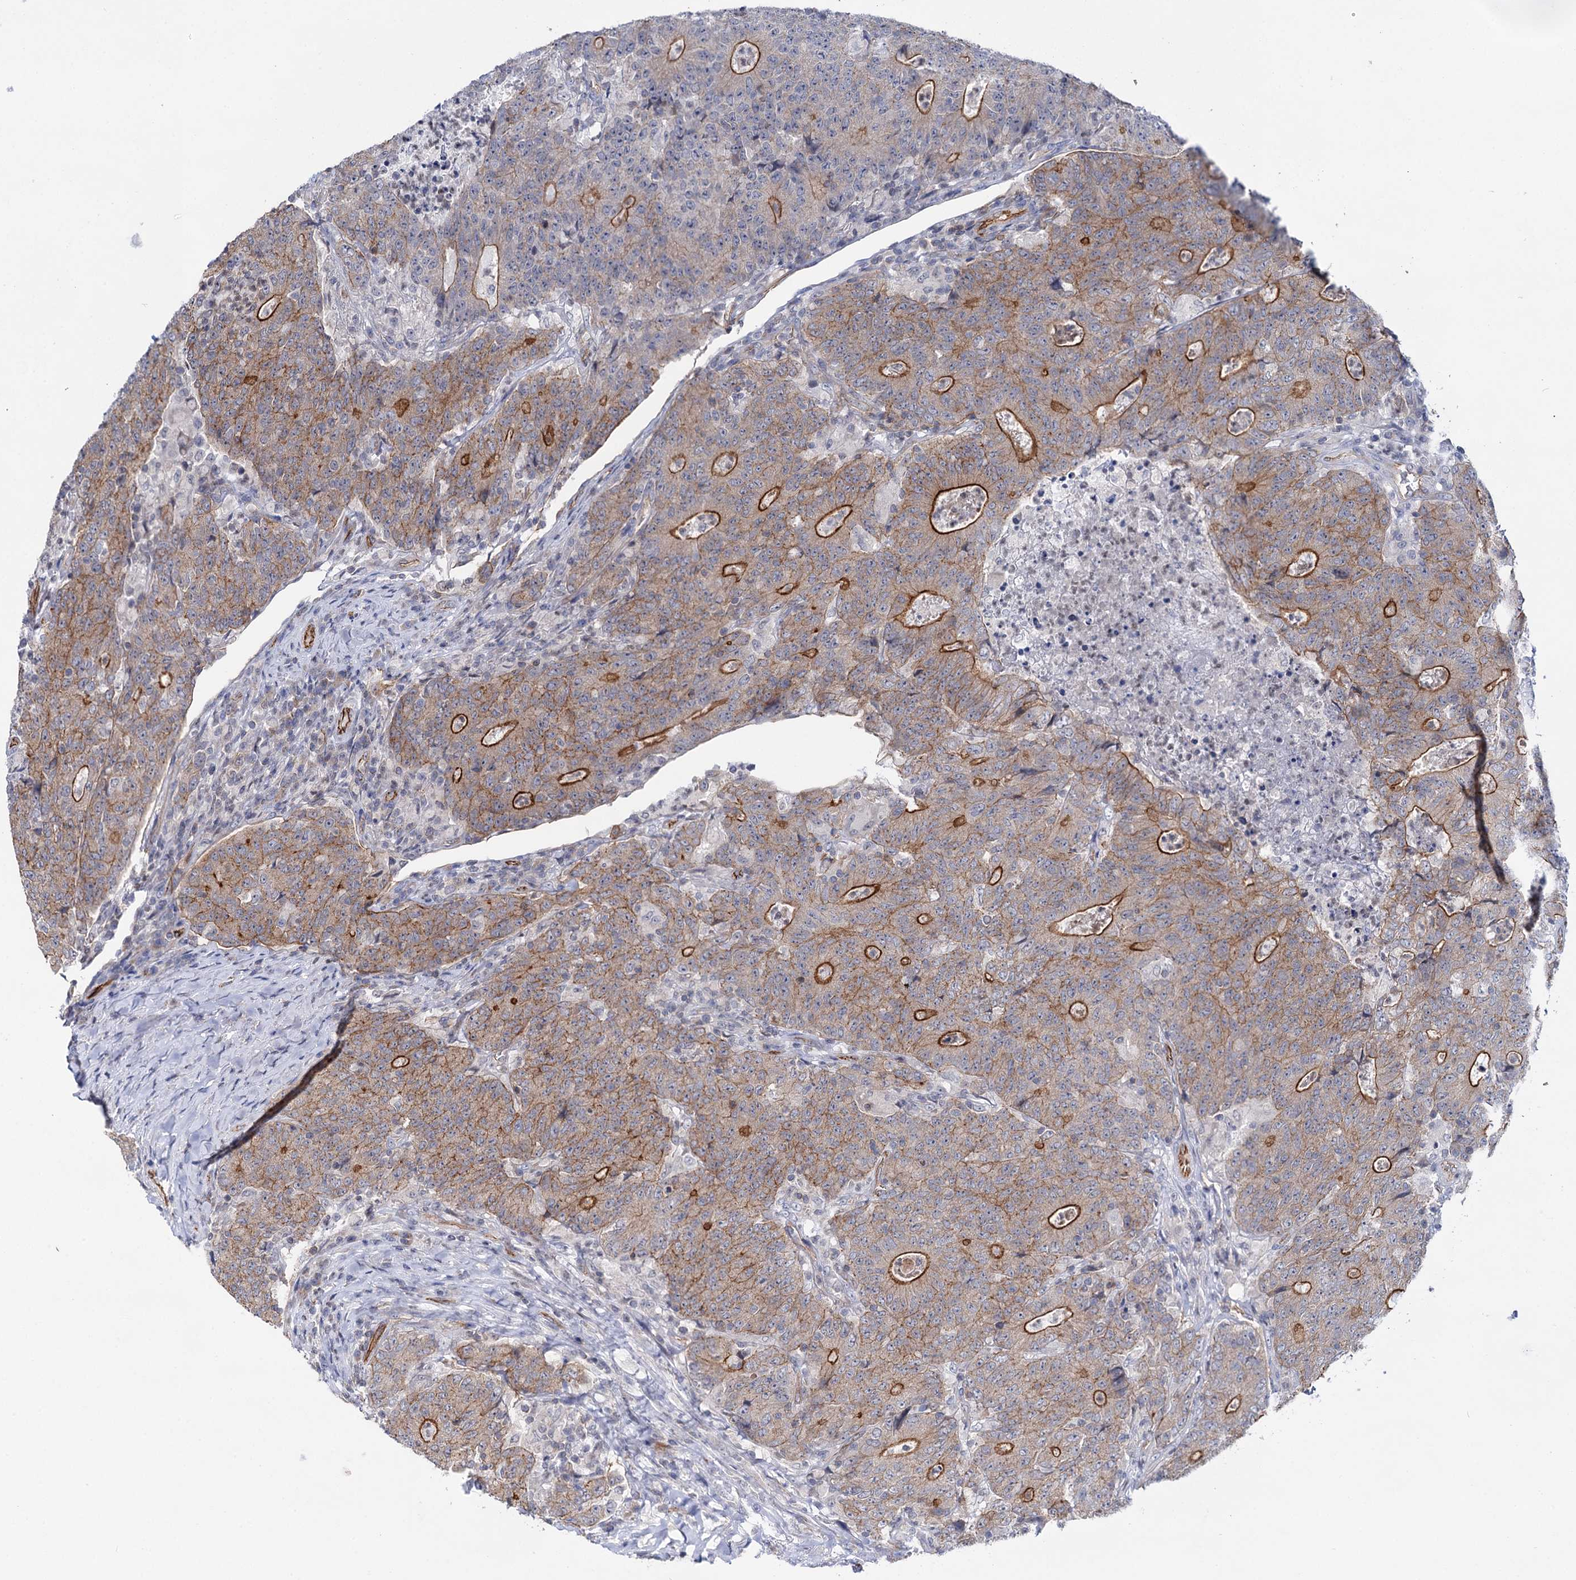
{"staining": {"intensity": "moderate", "quantity": "25%-75%", "location": "cytoplasmic/membranous"}, "tissue": "colorectal cancer", "cell_type": "Tumor cells", "image_type": "cancer", "snomed": [{"axis": "morphology", "description": "Adenocarcinoma, NOS"}, {"axis": "topography", "description": "Colon"}], "caption": "DAB (3,3'-diaminobenzidine) immunohistochemical staining of colorectal adenocarcinoma reveals moderate cytoplasmic/membranous protein positivity in about 25%-75% of tumor cells. (DAB (3,3'-diaminobenzidine) IHC with brightfield microscopy, high magnification).", "gene": "ABLIM1", "patient": {"sex": "female", "age": 75}}